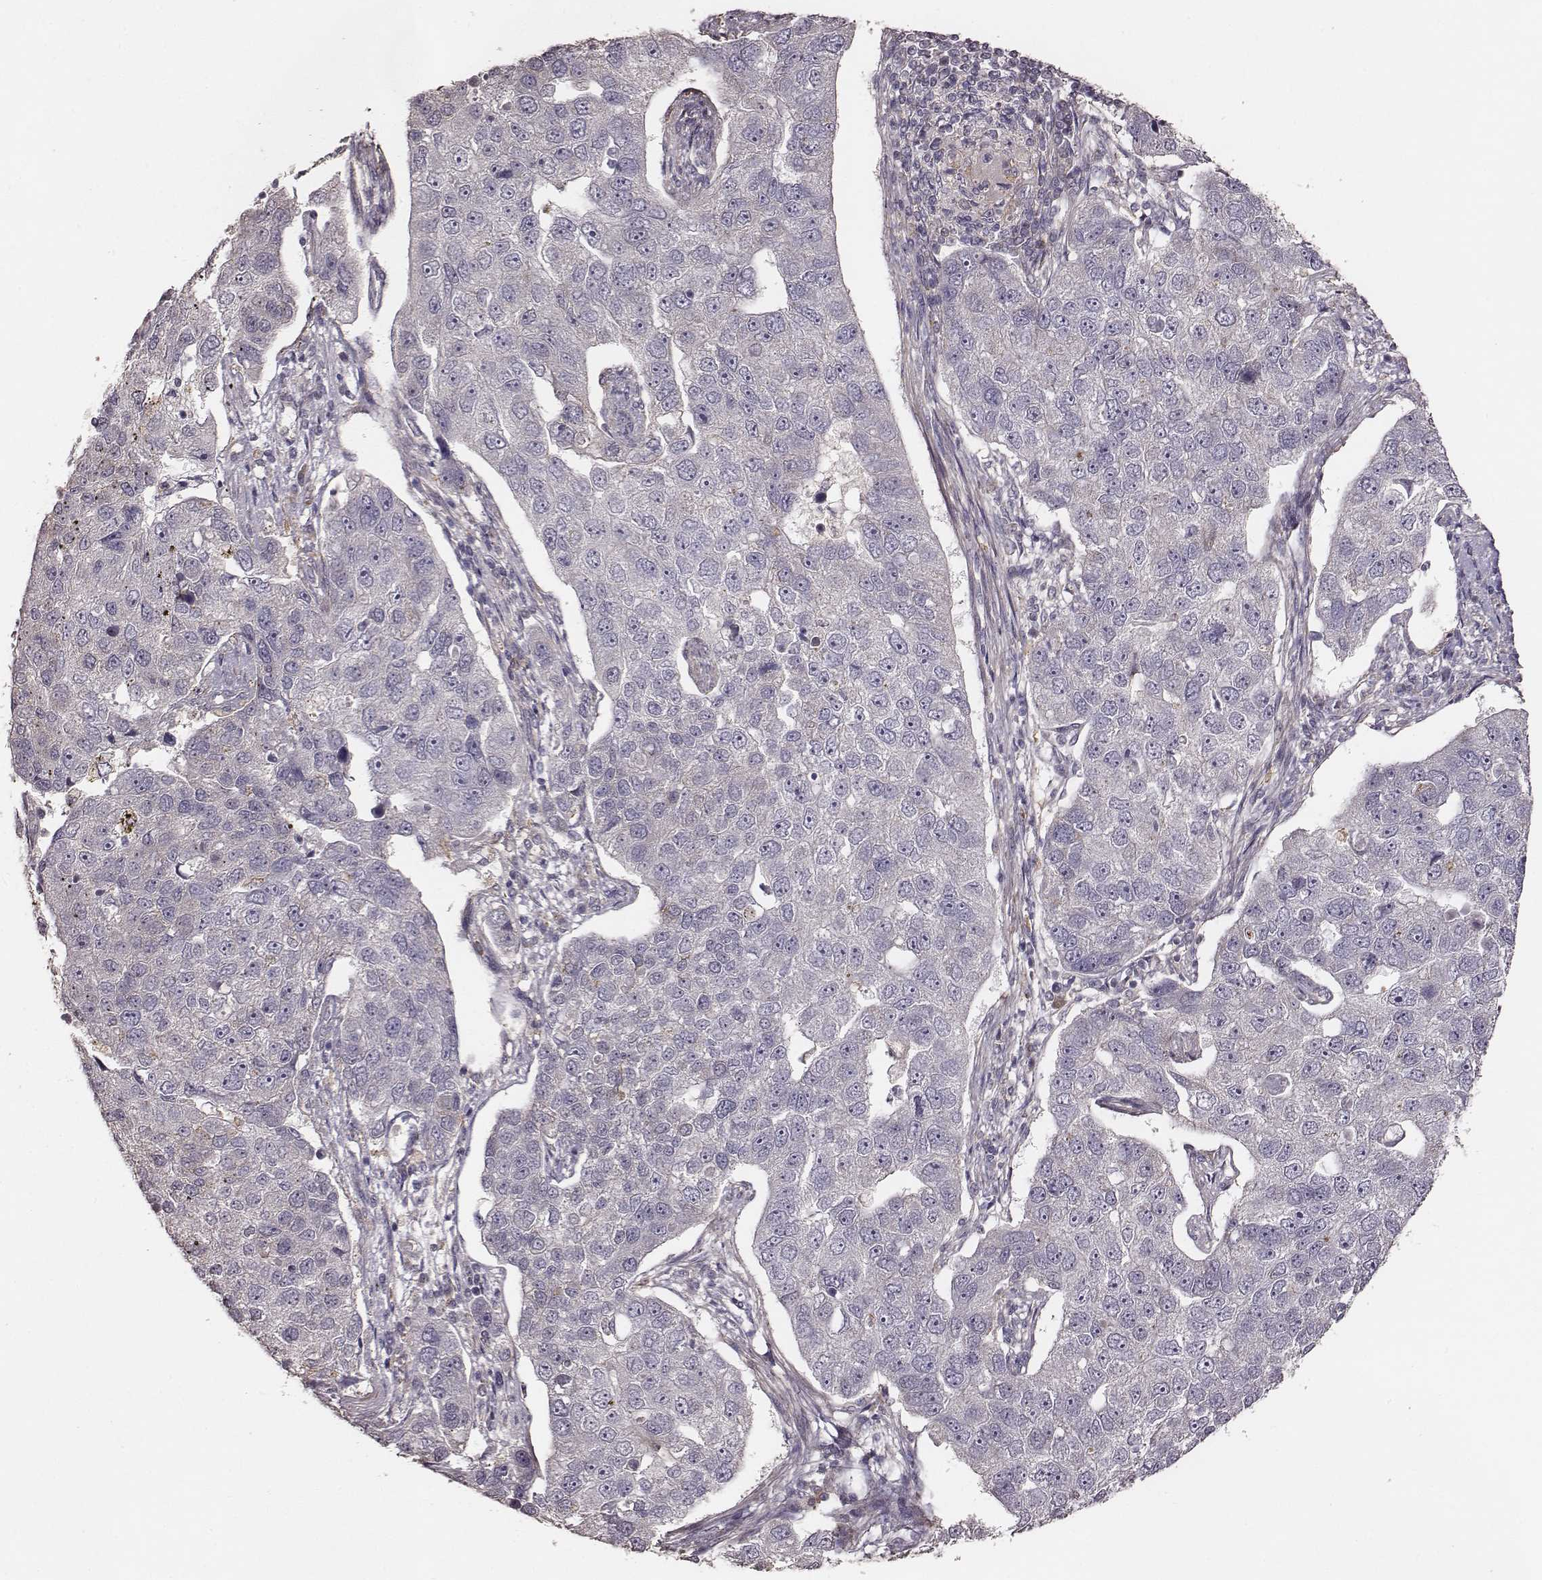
{"staining": {"intensity": "negative", "quantity": "none", "location": "none"}, "tissue": "pancreatic cancer", "cell_type": "Tumor cells", "image_type": "cancer", "snomed": [{"axis": "morphology", "description": "Adenocarcinoma, NOS"}, {"axis": "topography", "description": "Pancreas"}], "caption": "DAB (3,3'-diaminobenzidine) immunohistochemical staining of human pancreatic cancer (adenocarcinoma) shows no significant staining in tumor cells. The staining was performed using DAB (3,3'-diaminobenzidine) to visualize the protein expression in brown, while the nuclei were stained in blue with hematoxylin (Magnification: 20x).", "gene": "VPS26A", "patient": {"sex": "female", "age": 61}}